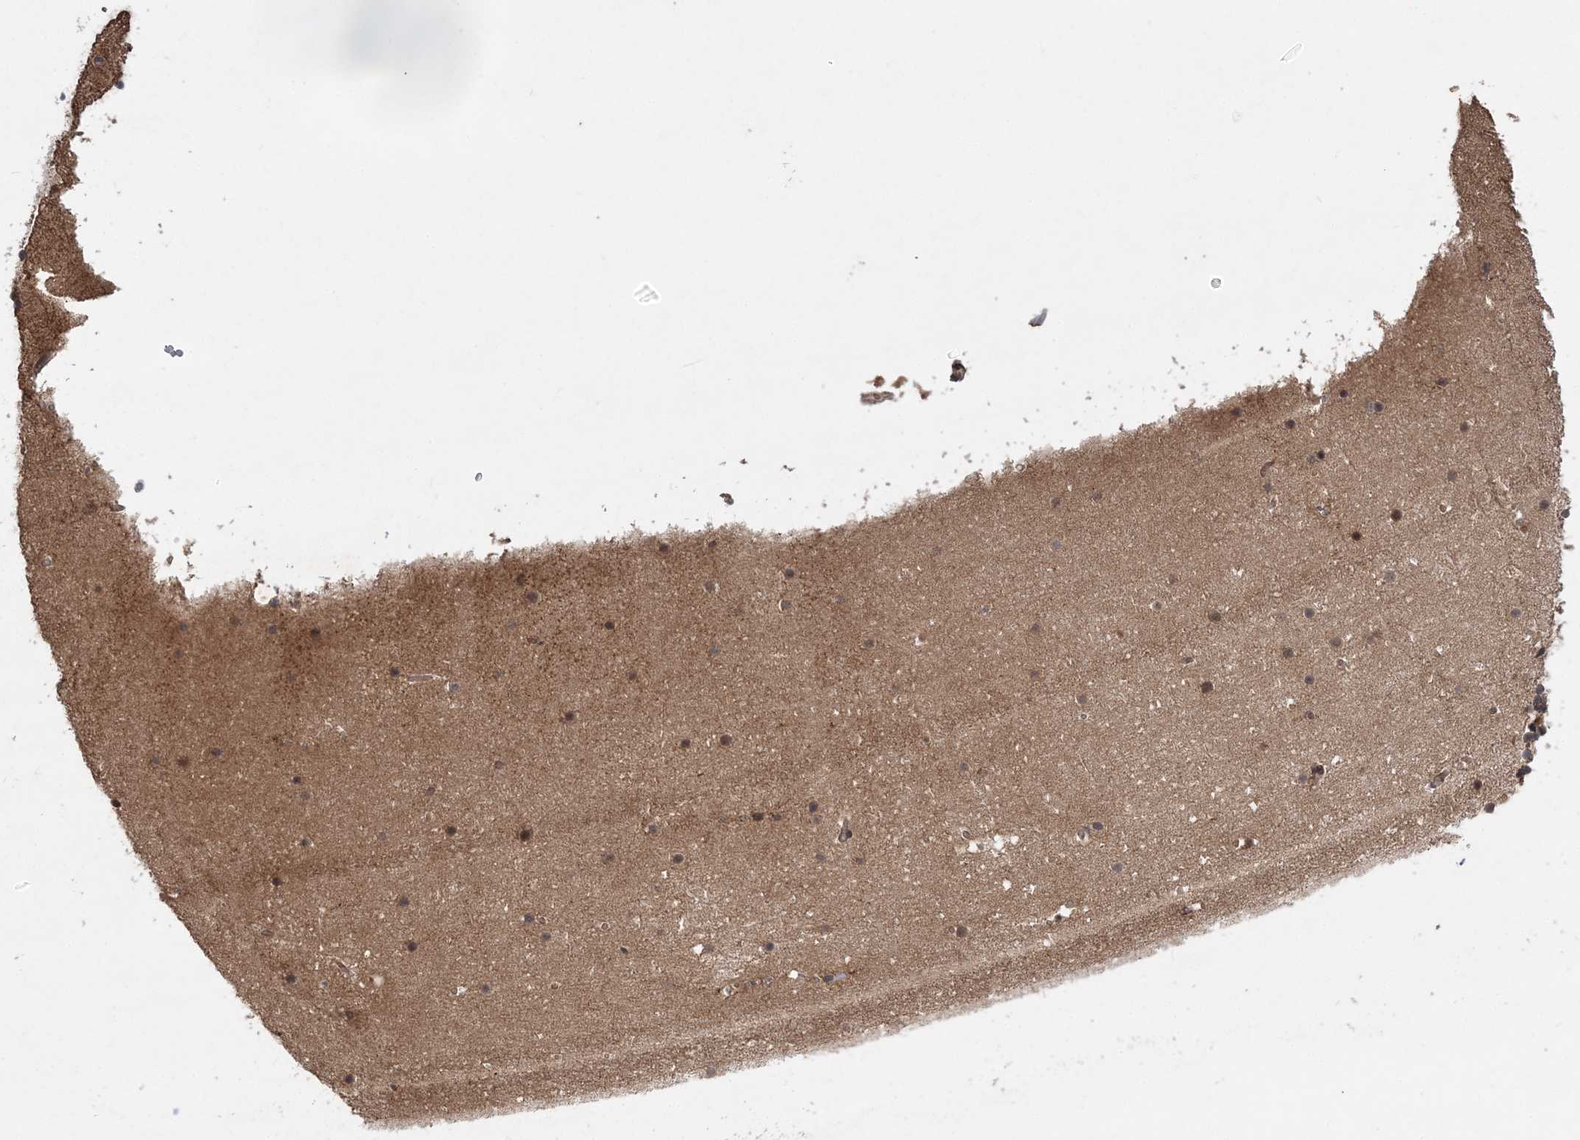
{"staining": {"intensity": "moderate", "quantity": "25%-75%", "location": "cytoplasmic/membranous"}, "tissue": "cerebellum", "cell_type": "Cells in granular layer", "image_type": "normal", "snomed": [{"axis": "morphology", "description": "Normal tissue, NOS"}, {"axis": "topography", "description": "Cerebellum"}], "caption": "Immunohistochemical staining of unremarkable human cerebellum demonstrates medium levels of moderate cytoplasmic/membranous expression in approximately 25%-75% of cells in granular layer.", "gene": "LACC1", "patient": {"sex": "male", "age": 57}}